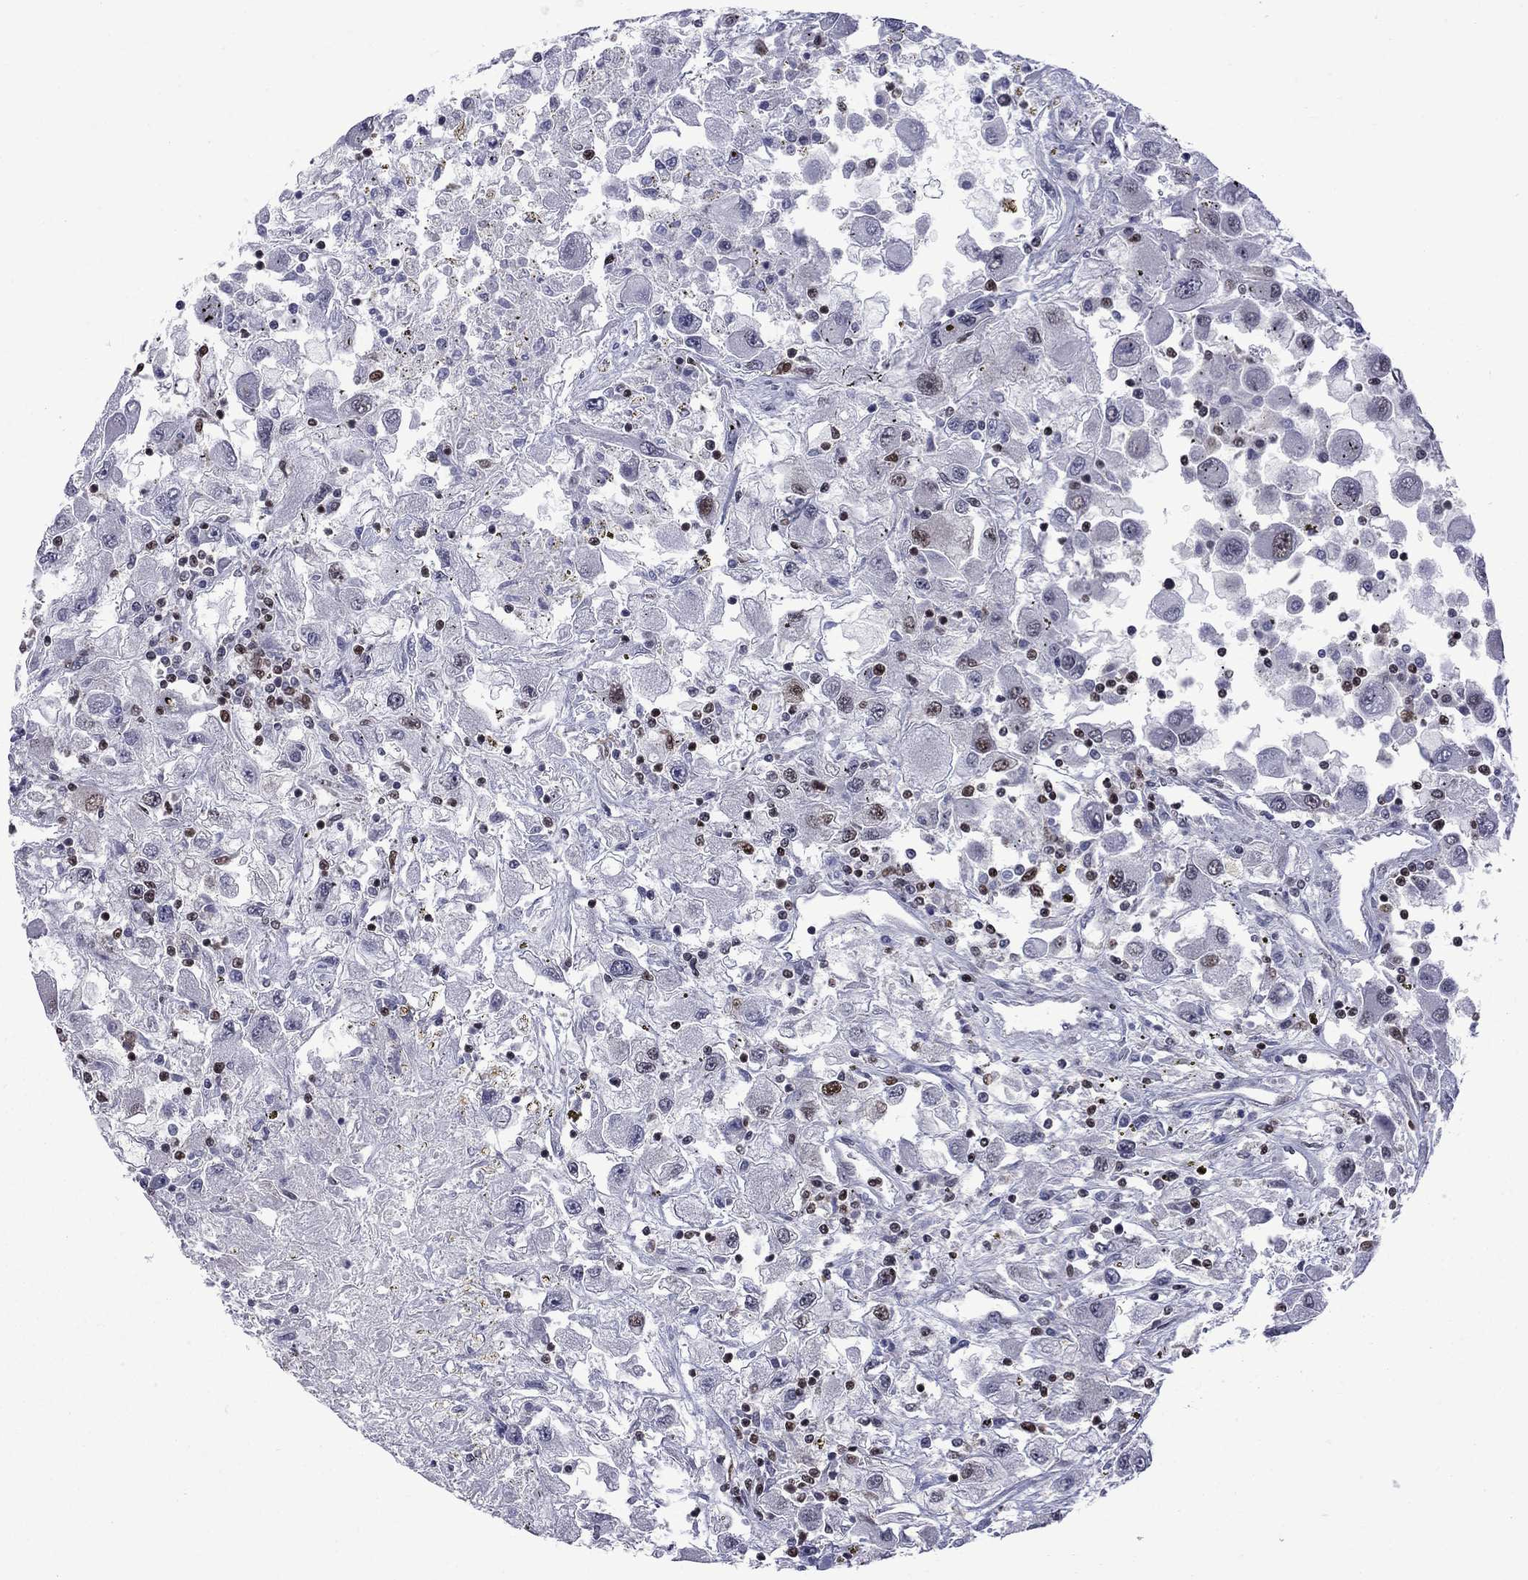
{"staining": {"intensity": "moderate", "quantity": "<25%", "location": "nuclear"}, "tissue": "renal cancer", "cell_type": "Tumor cells", "image_type": "cancer", "snomed": [{"axis": "morphology", "description": "Adenocarcinoma, NOS"}, {"axis": "topography", "description": "Kidney"}], "caption": "Renal cancer tissue reveals moderate nuclear expression in approximately <25% of tumor cells", "gene": "MED25", "patient": {"sex": "female", "age": 67}}